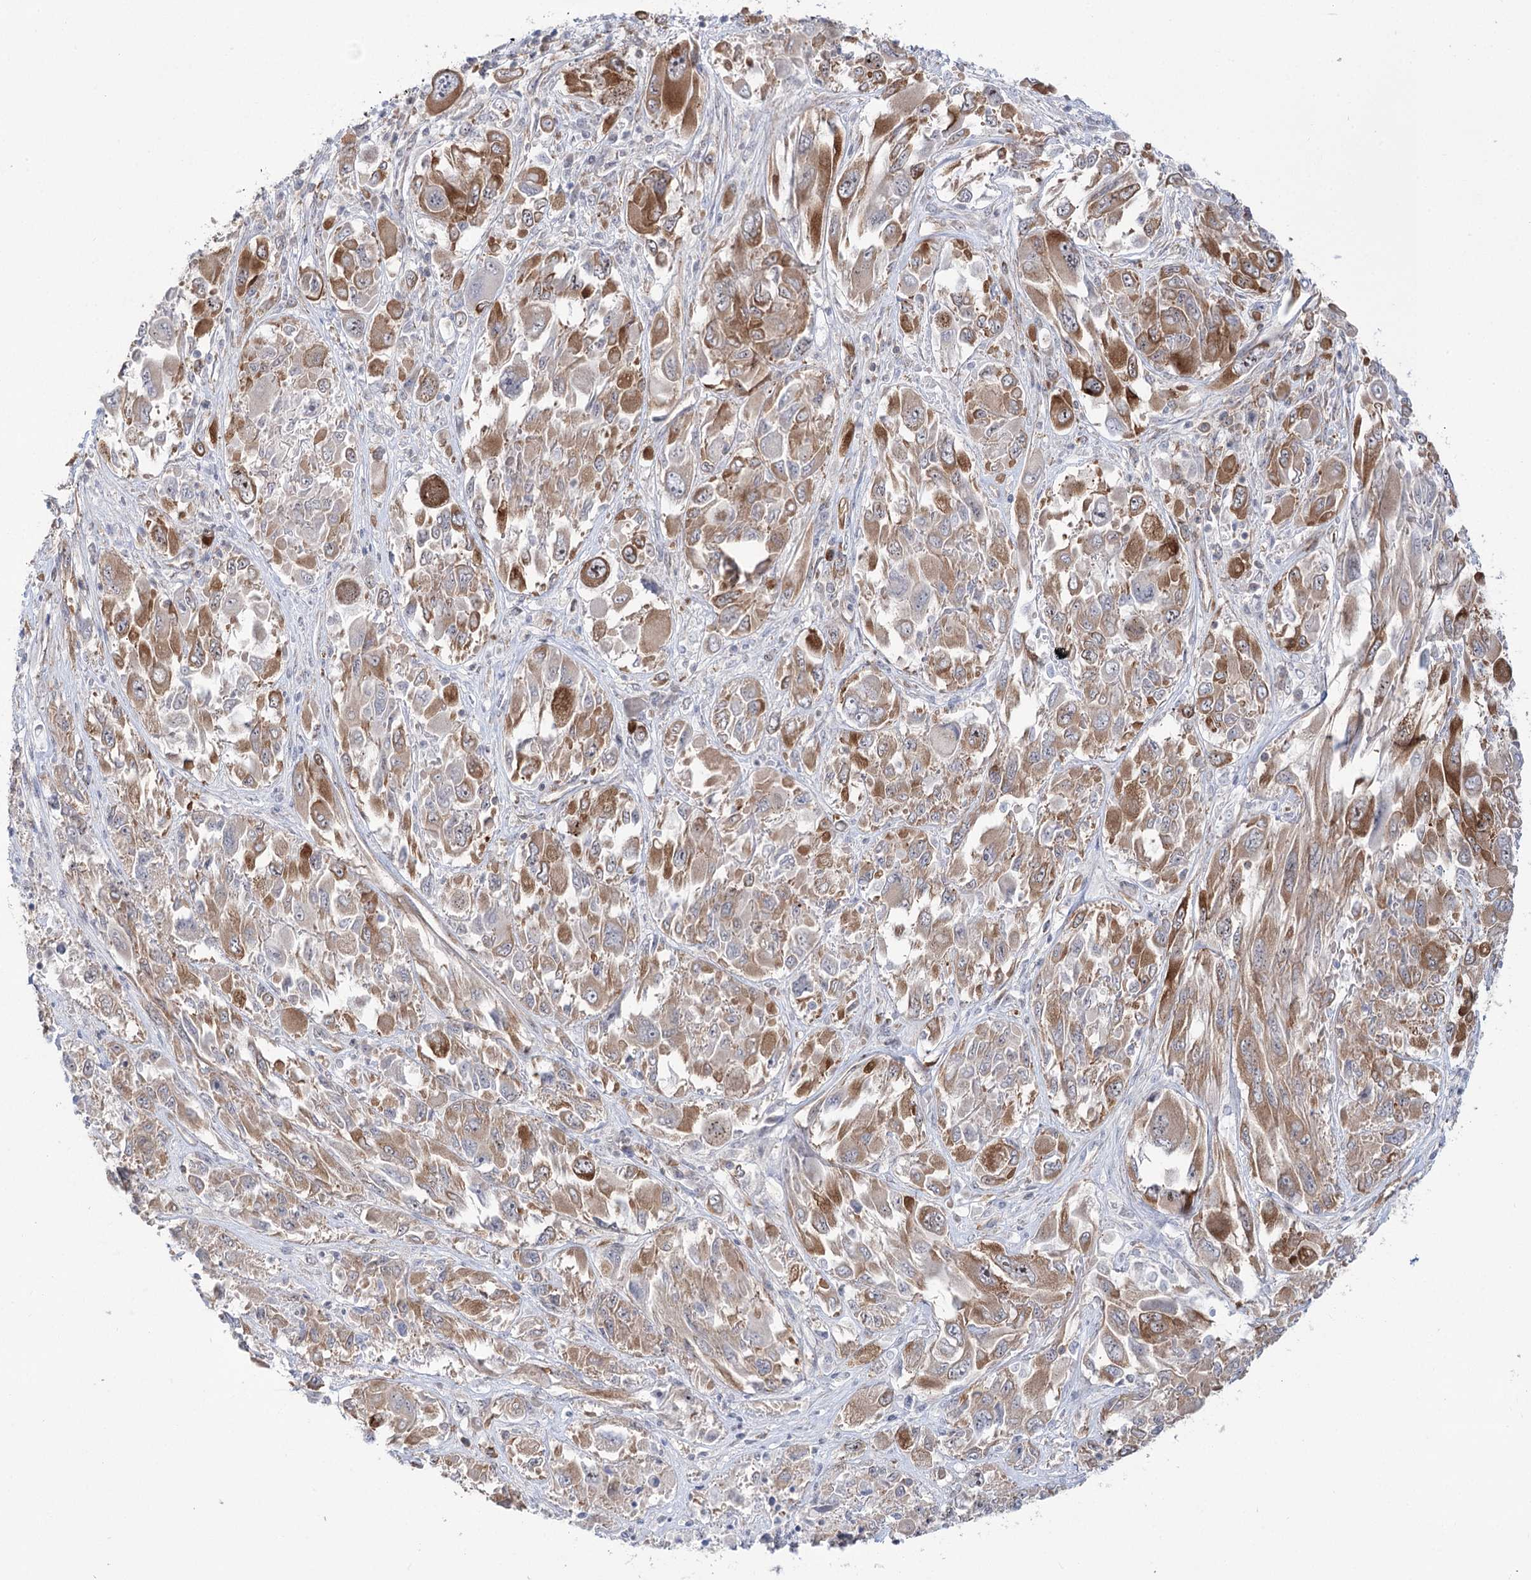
{"staining": {"intensity": "moderate", "quantity": ">75%", "location": "cytoplasmic/membranous"}, "tissue": "melanoma", "cell_type": "Tumor cells", "image_type": "cancer", "snomed": [{"axis": "morphology", "description": "Malignant melanoma, NOS"}, {"axis": "topography", "description": "Skin"}], "caption": "Human melanoma stained with a brown dye displays moderate cytoplasmic/membranous positive positivity in approximately >75% of tumor cells.", "gene": "VWA2", "patient": {"sex": "female", "age": 91}}